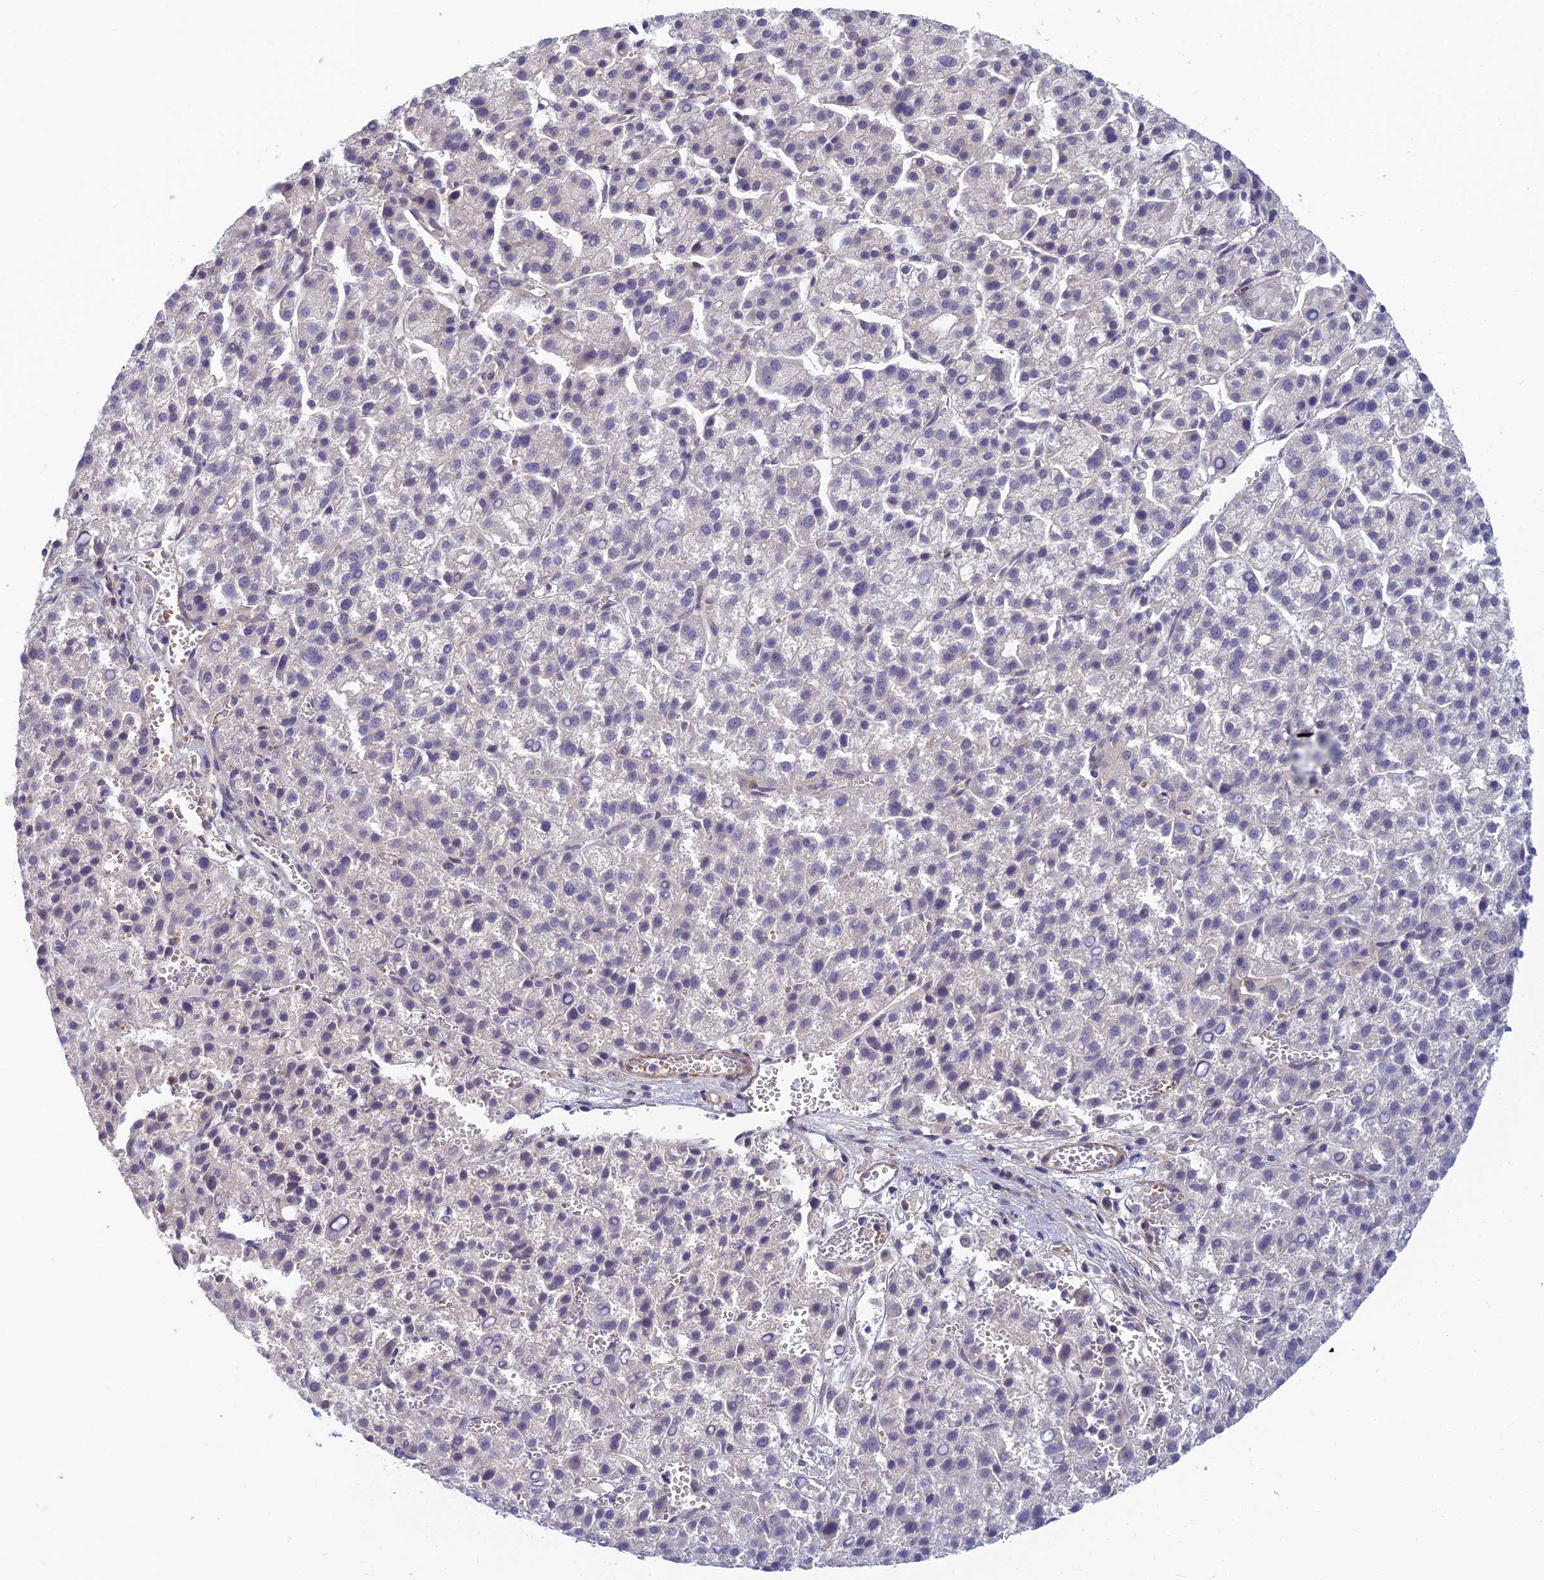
{"staining": {"intensity": "negative", "quantity": "none", "location": "none"}, "tissue": "liver cancer", "cell_type": "Tumor cells", "image_type": "cancer", "snomed": [{"axis": "morphology", "description": "Carcinoma, Hepatocellular, NOS"}, {"axis": "topography", "description": "Liver"}], "caption": "The histopathology image displays no staining of tumor cells in liver hepatocellular carcinoma.", "gene": "TCEA2", "patient": {"sex": "female", "age": 58}}